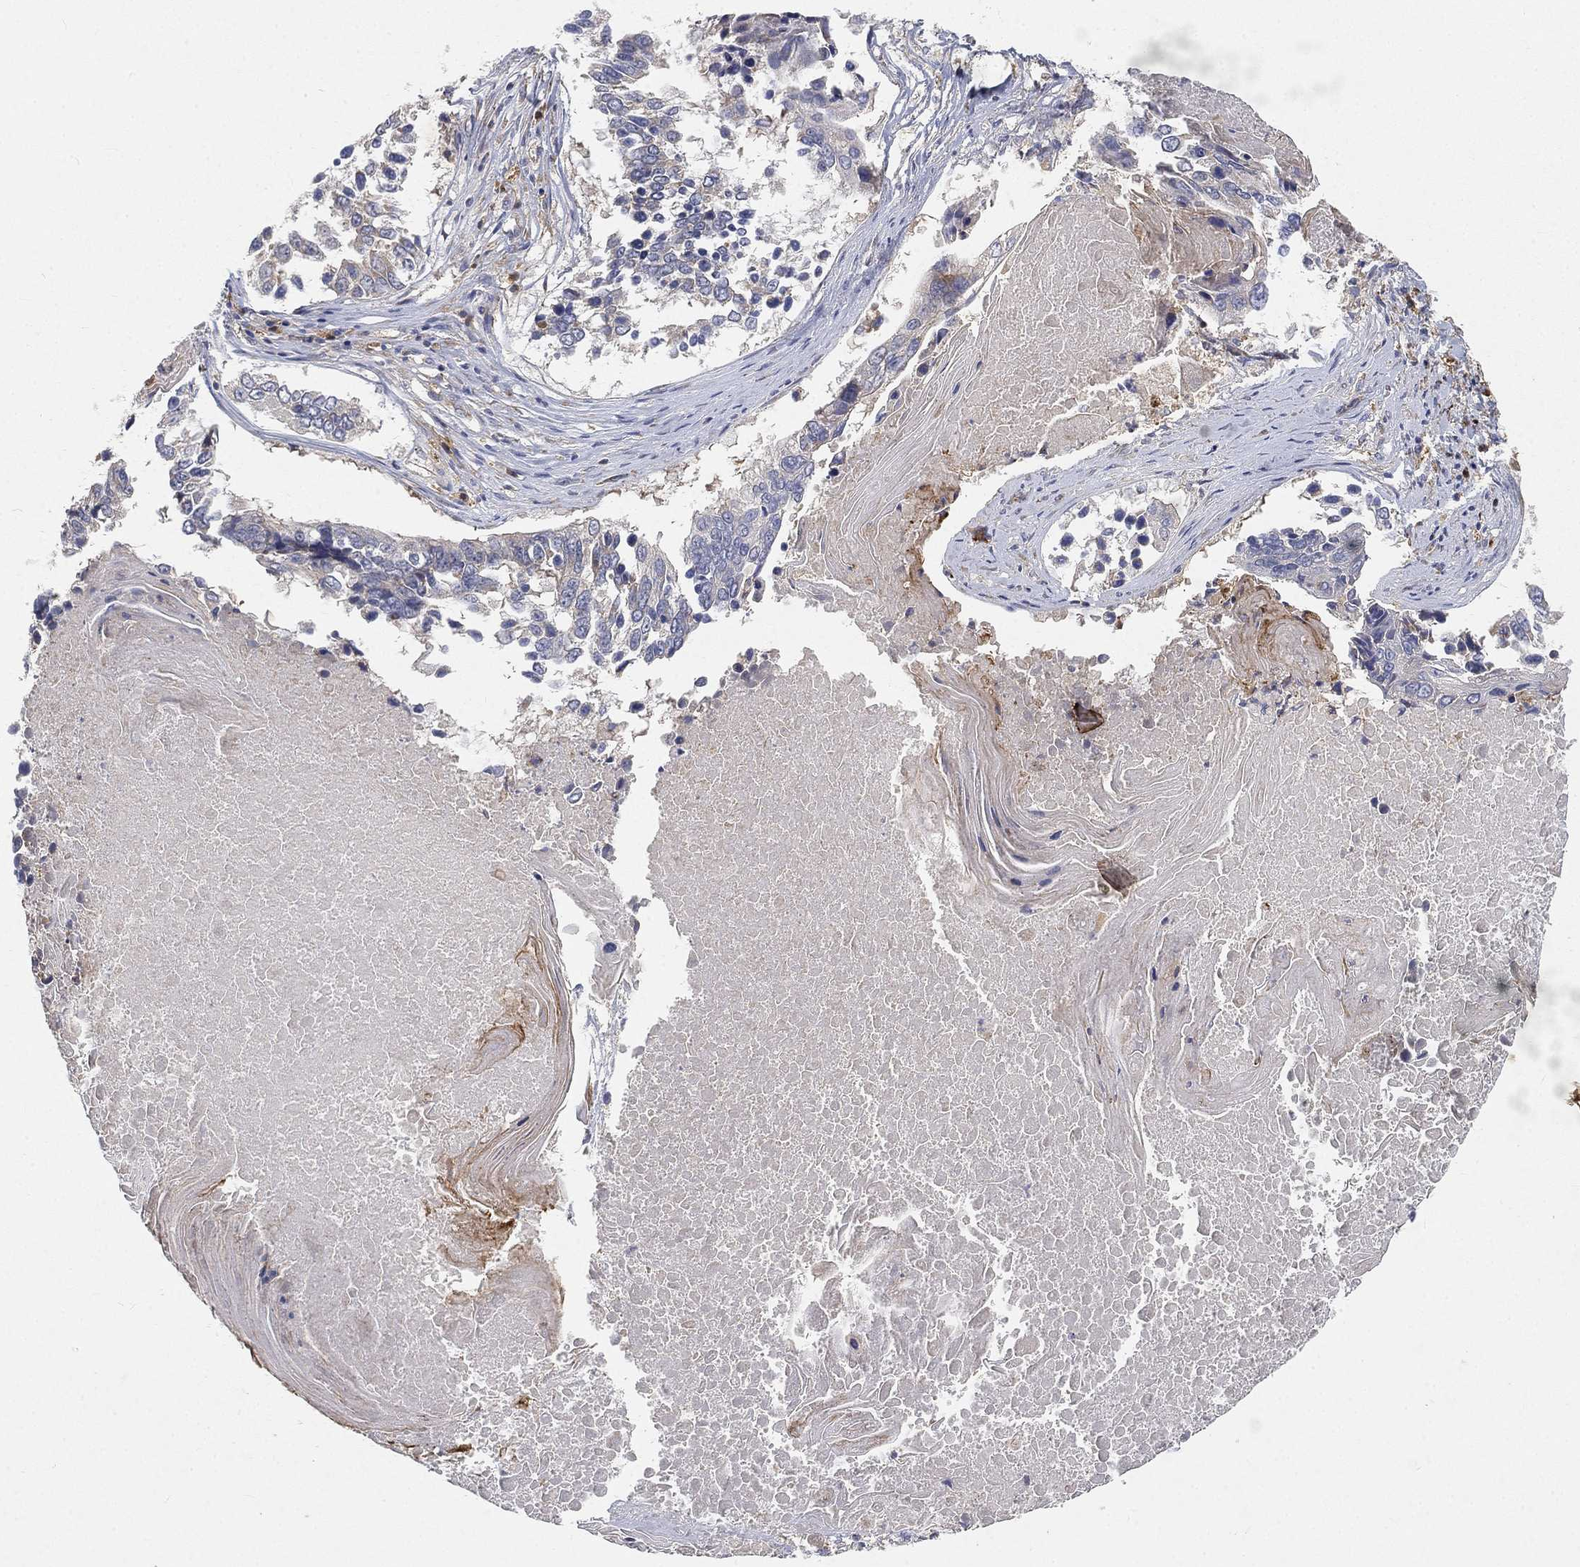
{"staining": {"intensity": "negative", "quantity": "none", "location": "none"}, "tissue": "lung cancer", "cell_type": "Tumor cells", "image_type": "cancer", "snomed": [{"axis": "morphology", "description": "Squamous cell carcinoma, NOS"}, {"axis": "topography", "description": "Lung"}], "caption": "High power microscopy histopathology image of an immunohistochemistry (IHC) micrograph of lung cancer, revealing no significant positivity in tumor cells. (Brightfield microscopy of DAB immunohistochemistry at high magnification).", "gene": "CTSL", "patient": {"sex": "male", "age": 73}}